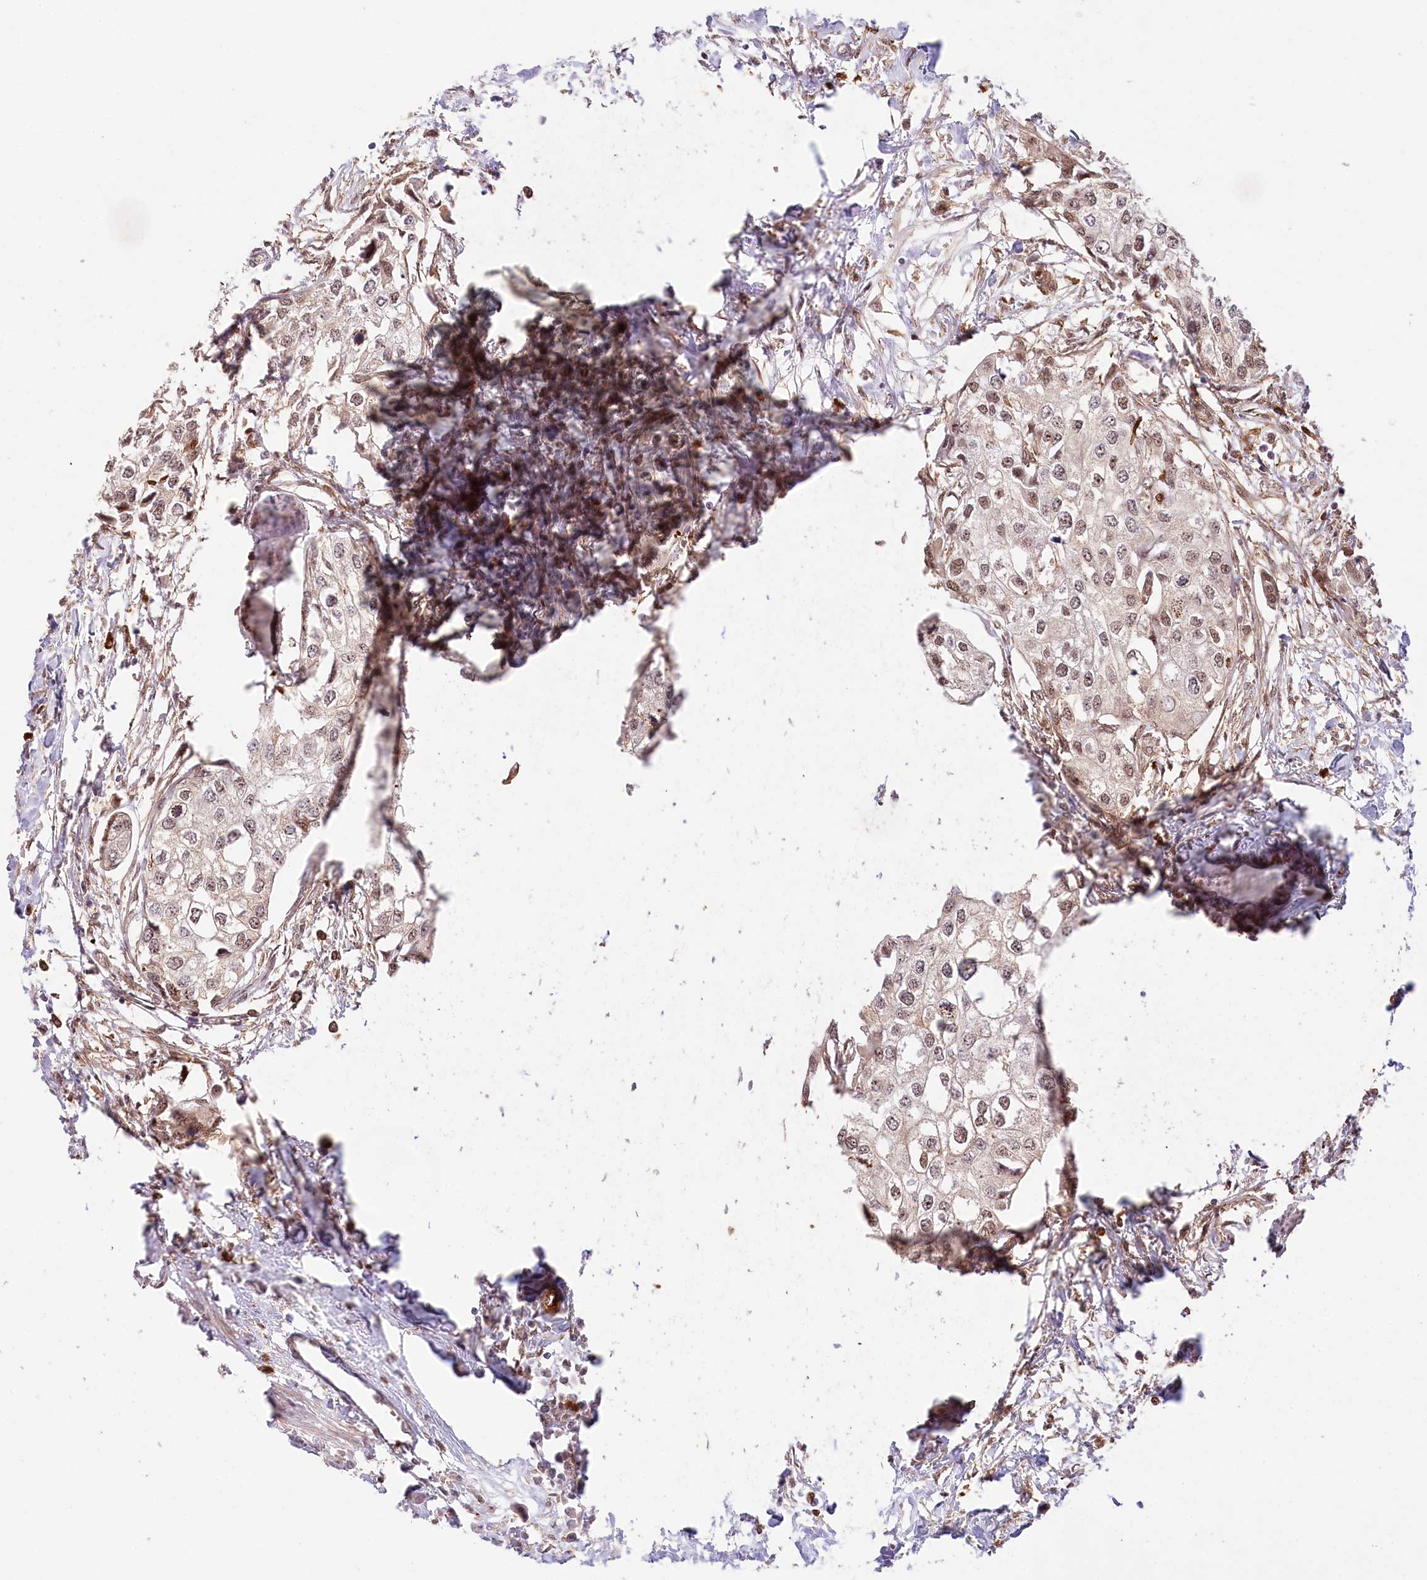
{"staining": {"intensity": "weak", "quantity": "25%-75%", "location": "nuclear"}, "tissue": "urothelial cancer", "cell_type": "Tumor cells", "image_type": "cancer", "snomed": [{"axis": "morphology", "description": "Urothelial carcinoma, High grade"}, {"axis": "topography", "description": "Urinary bladder"}], "caption": "The image shows immunohistochemical staining of high-grade urothelial carcinoma. There is weak nuclear expression is seen in about 25%-75% of tumor cells.", "gene": "TUBGCP2", "patient": {"sex": "male", "age": 64}}